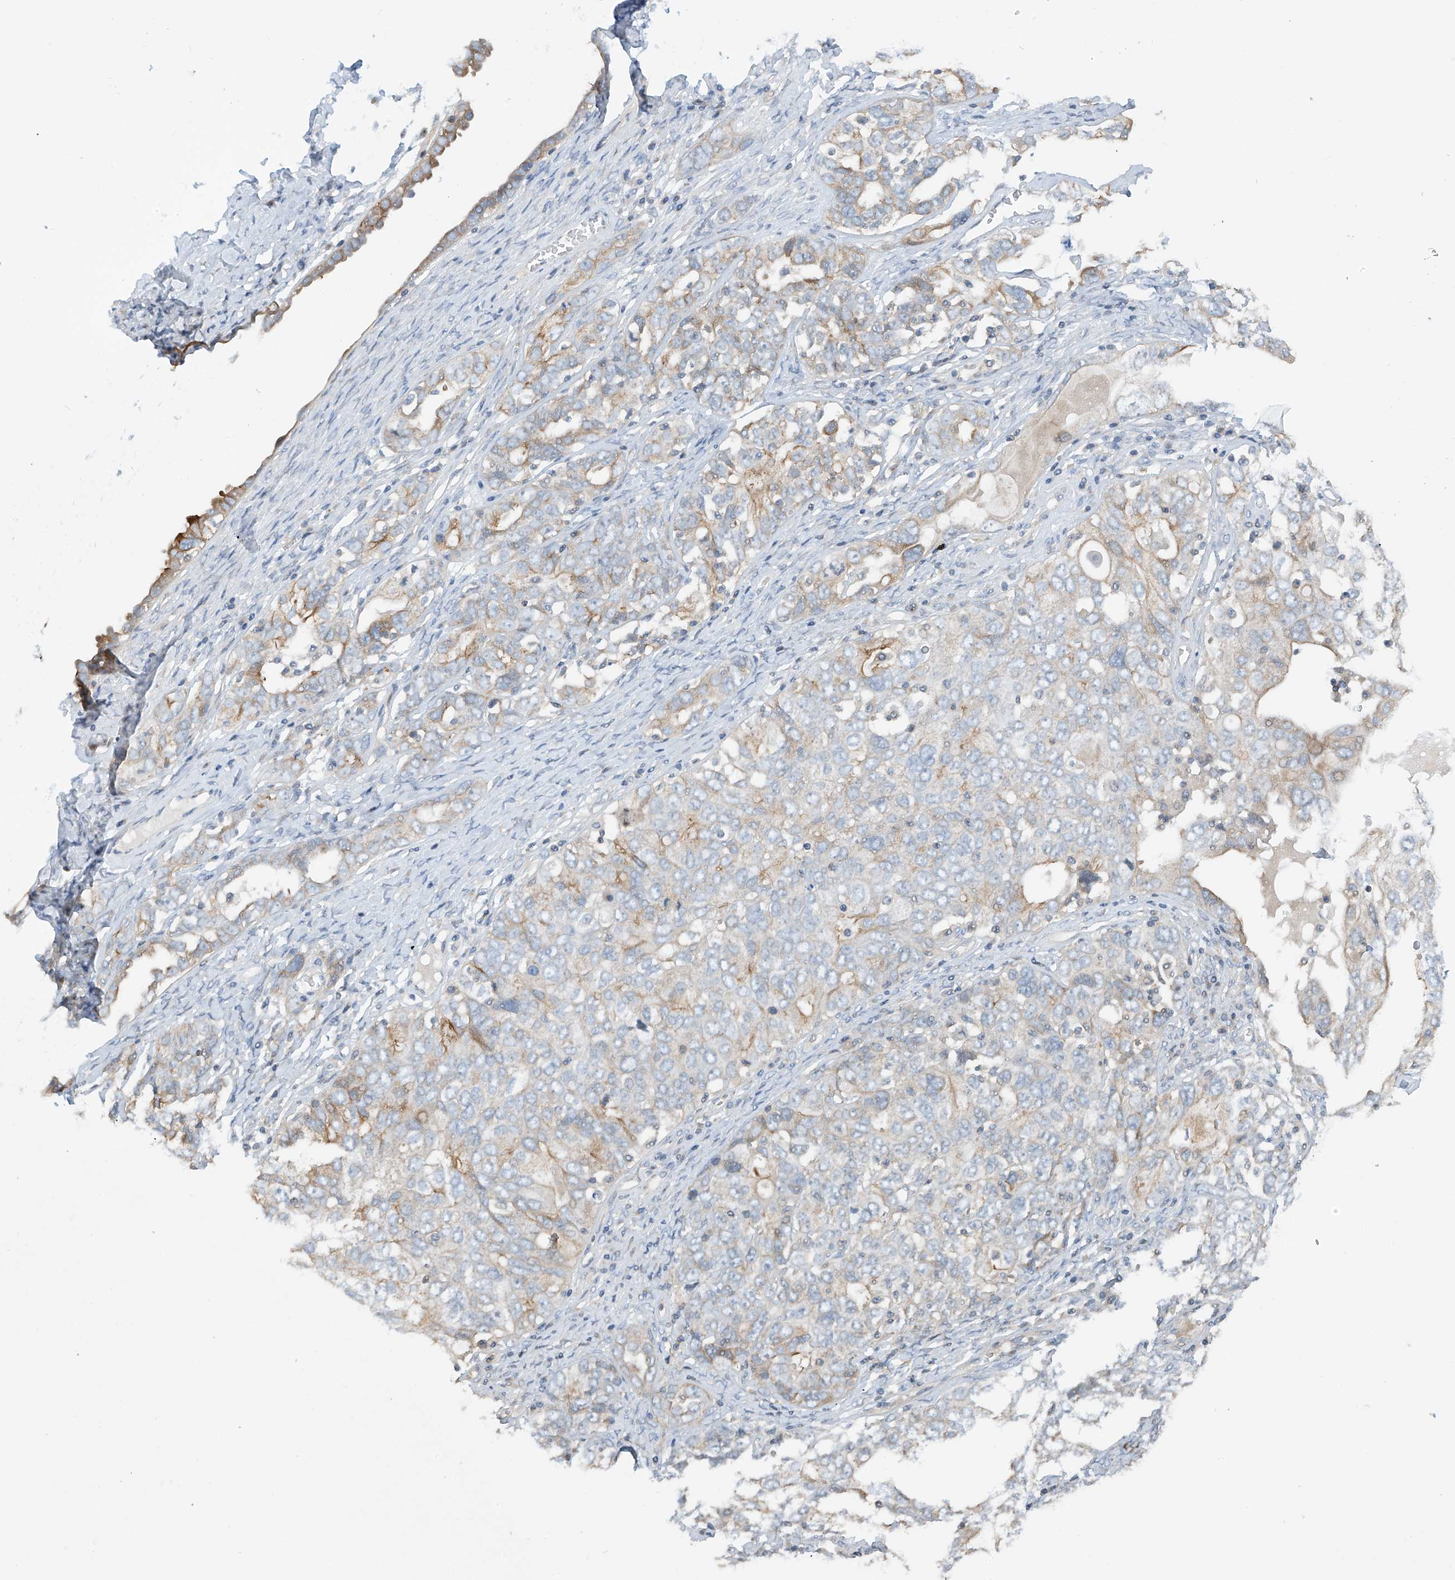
{"staining": {"intensity": "weak", "quantity": "<25%", "location": "cytoplasmic/membranous"}, "tissue": "ovarian cancer", "cell_type": "Tumor cells", "image_type": "cancer", "snomed": [{"axis": "morphology", "description": "Carcinoma, endometroid"}, {"axis": "topography", "description": "Ovary"}], "caption": "Immunohistochemical staining of human ovarian endometroid carcinoma shows no significant expression in tumor cells.", "gene": "RPAIN", "patient": {"sex": "female", "age": 62}}